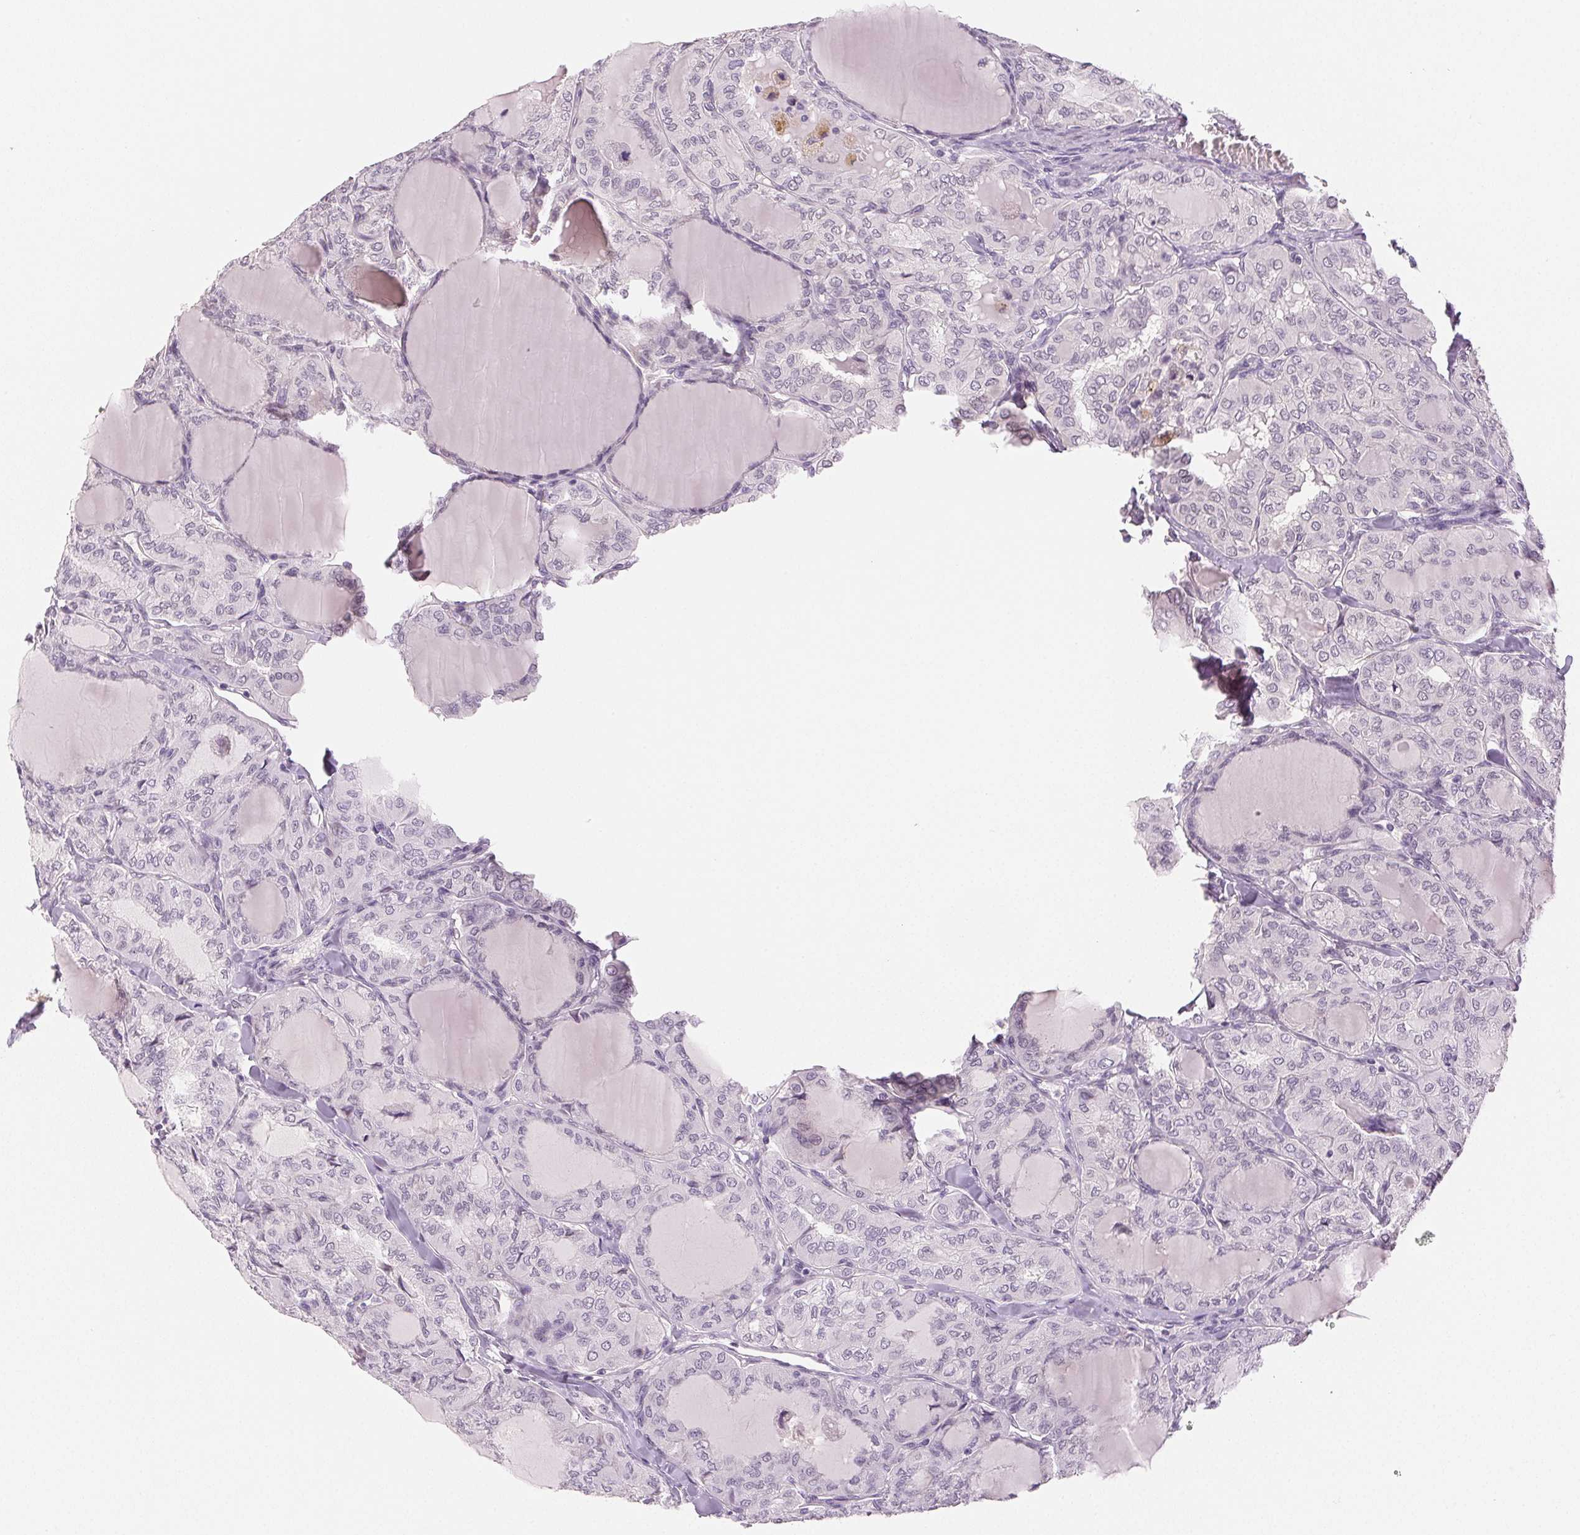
{"staining": {"intensity": "negative", "quantity": "none", "location": "none"}, "tissue": "thyroid cancer", "cell_type": "Tumor cells", "image_type": "cancer", "snomed": [{"axis": "morphology", "description": "Papillary adenocarcinoma, NOS"}, {"axis": "topography", "description": "Thyroid gland"}], "caption": "Immunohistochemistry (IHC) of human papillary adenocarcinoma (thyroid) exhibits no staining in tumor cells.", "gene": "MAP1LC3A", "patient": {"sex": "male", "age": 20}}